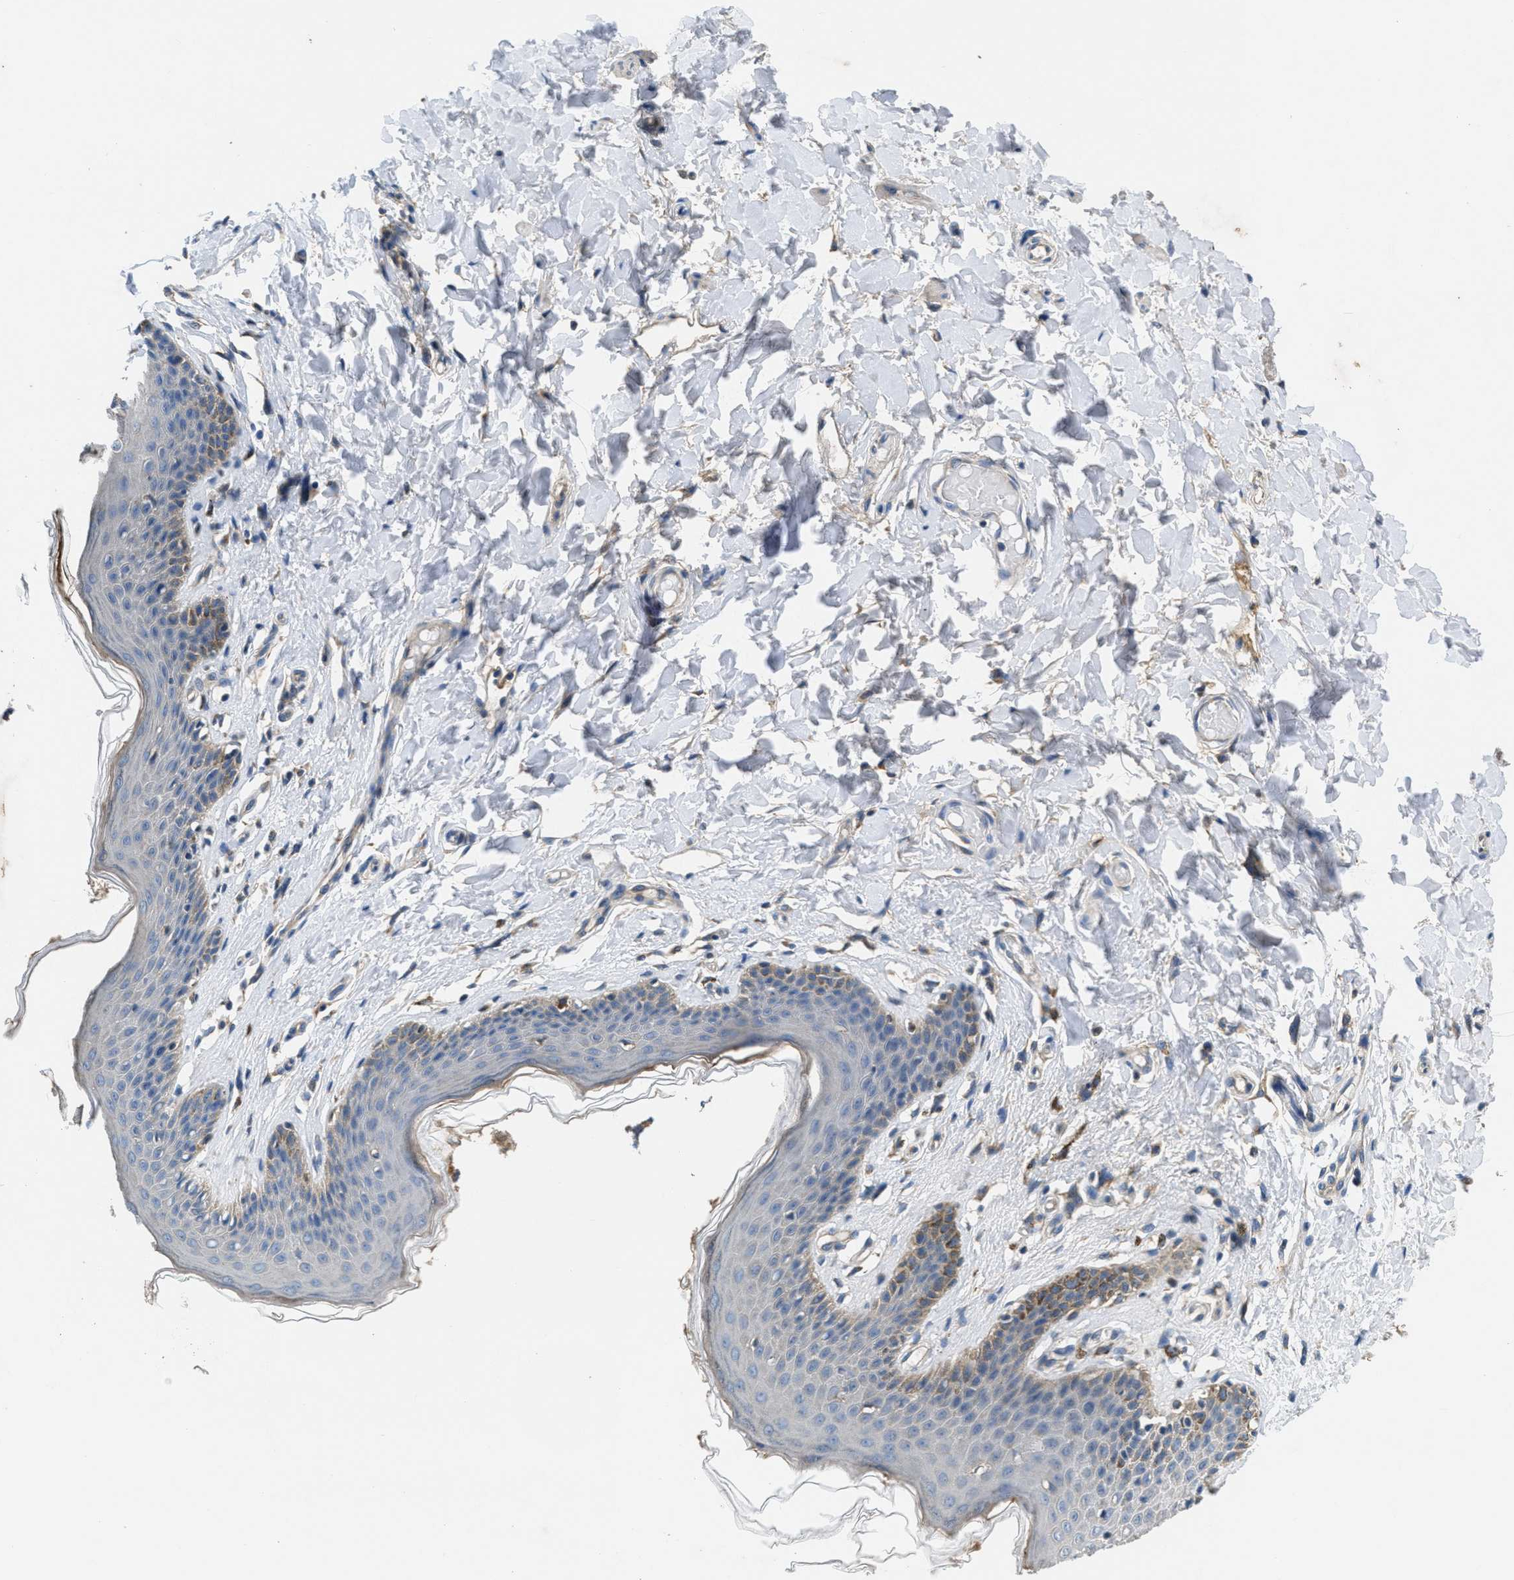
{"staining": {"intensity": "weak", "quantity": "<25%", "location": "cytoplasmic/membranous"}, "tissue": "skin", "cell_type": "Epidermal cells", "image_type": "normal", "snomed": [{"axis": "morphology", "description": "Normal tissue, NOS"}, {"axis": "topography", "description": "Vulva"}], "caption": "DAB immunohistochemical staining of benign skin displays no significant expression in epidermal cells.", "gene": "GALK1", "patient": {"sex": "female", "age": 66}}